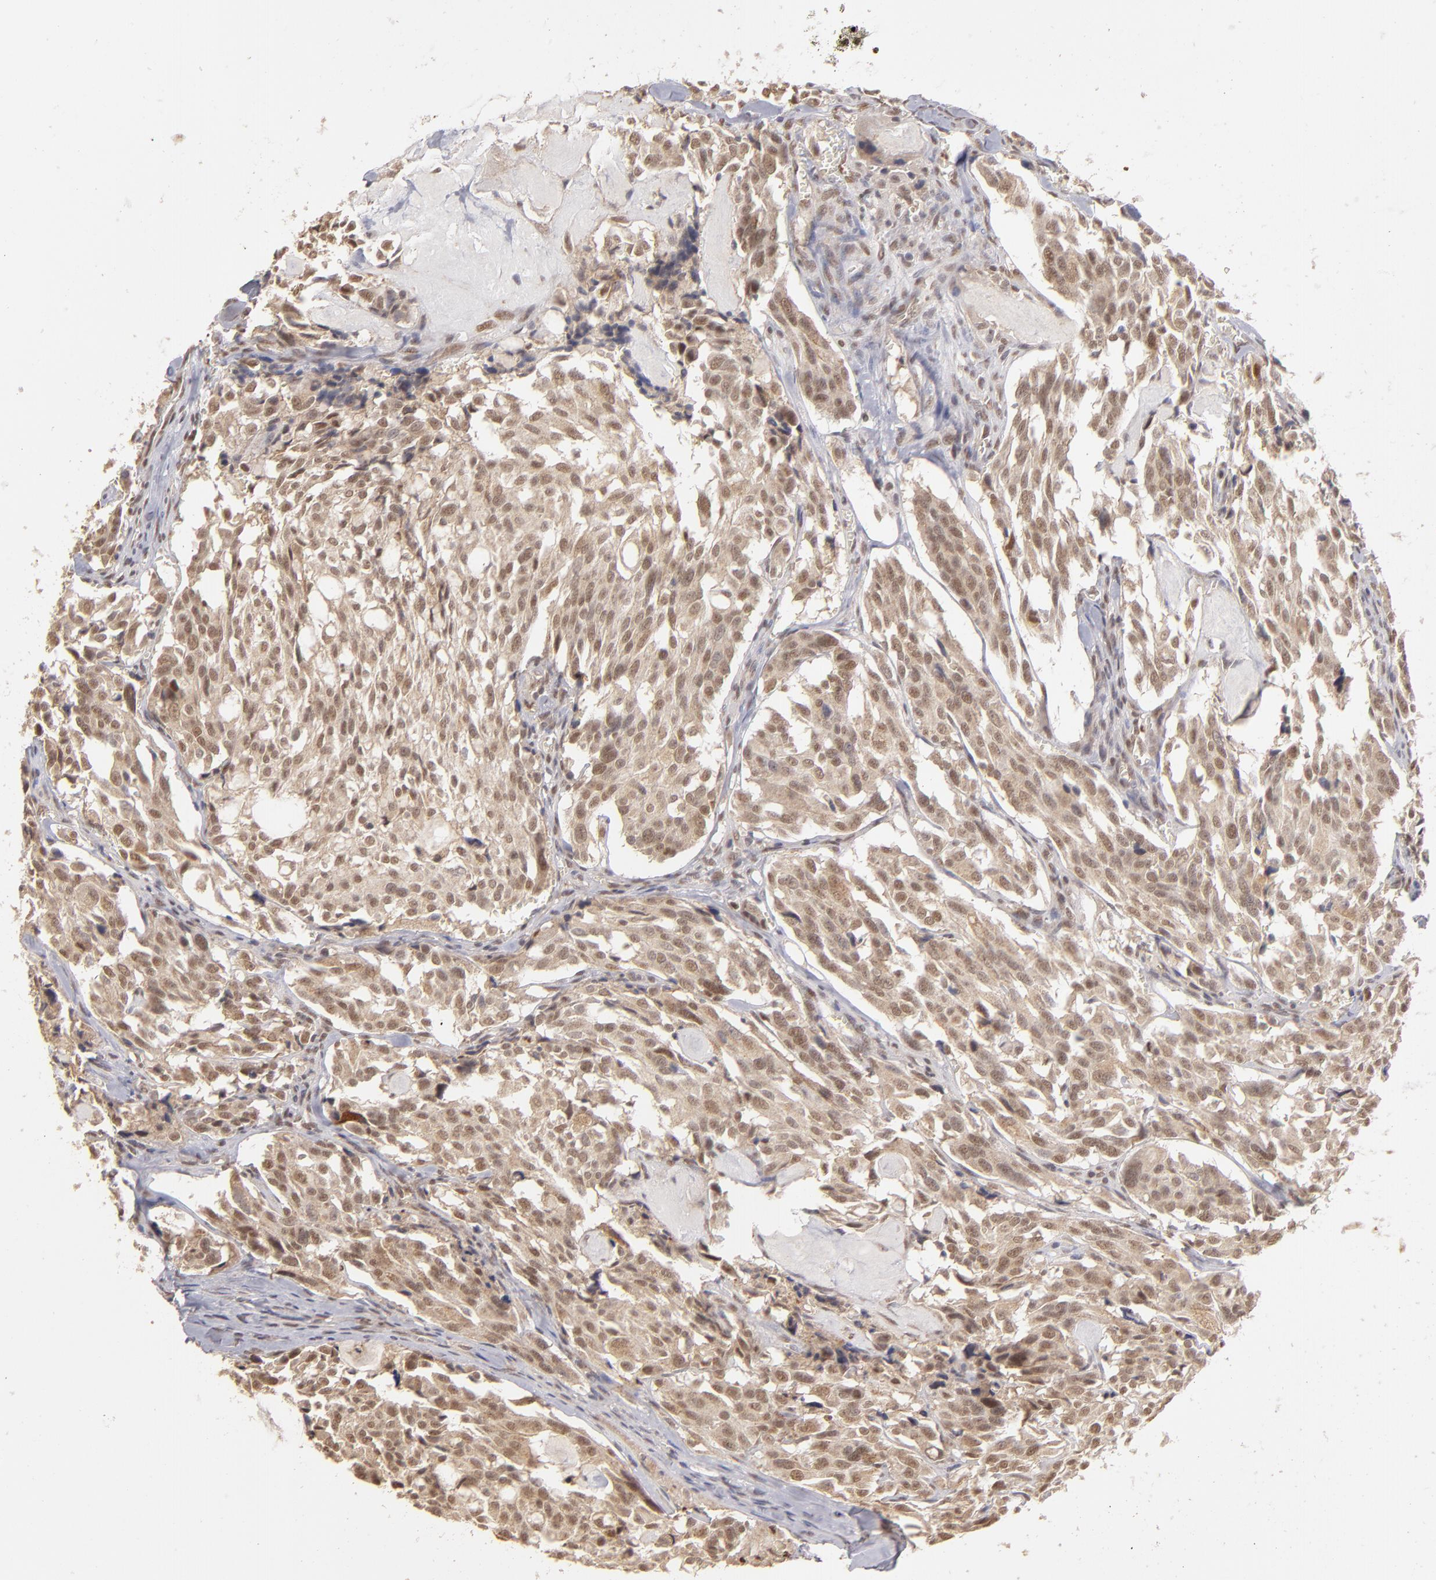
{"staining": {"intensity": "moderate", "quantity": ">75%", "location": "cytoplasmic/membranous,nuclear"}, "tissue": "thyroid cancer", "cell_type": "Tumor cells", "image_type": "cancer", "snomed": [{"axis": "morphology", "description": "Carcinoma, NOS"}, {"axis": "morphology", "description": "Carcinoid, malignant, NOS"}, {"axis": "topography", "description": "Thyroid gland"}], "caption": "Thyroid cancer (carcinoma) stained with DAB (3,3'-diaminobenzidine) immunohistochemistry (IHC) displays medium levels of moderate cytoplasmic/membranous and nuclear positivity in approximately >75% of tumor cells.", "gene": "NFE2", "patient": {"sex": "male", "age": 33}}